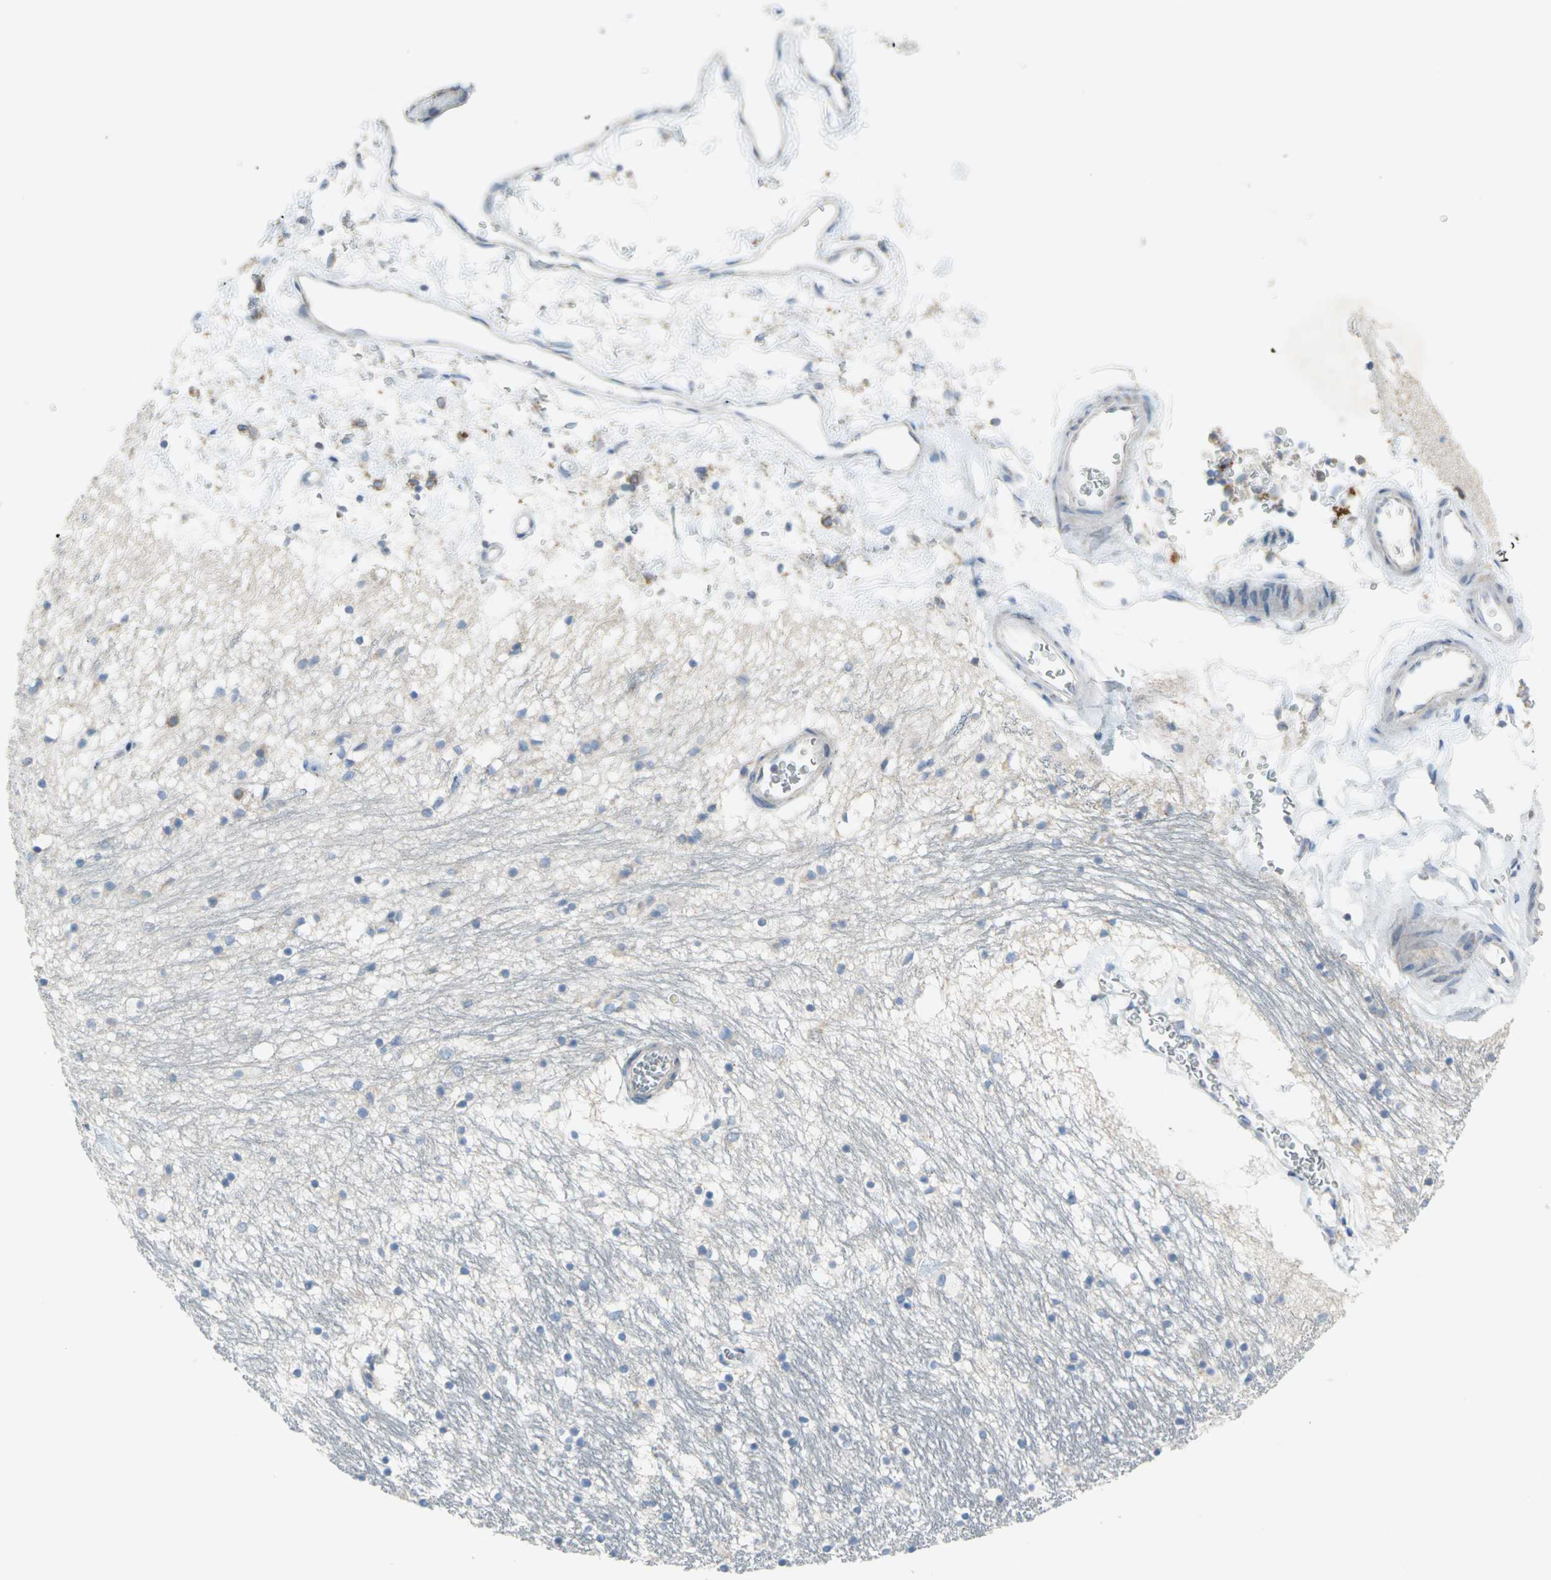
{"staining": {"intensity": "negative", "quantity": "none", "location": "none"}, "tissue": "hippocampus", "cell_type": "Glial cells", "image_type": "normal", "snomed": [{"axis": "morphology", "description": "Normal tissue, NOS"}, {"axis": "topography", "description": "Hippocampus"}], "caption": "A high-resolution micrograph shows IHC staining of unremarkable hippocampus, which displays no significant positivity in glial cells.", "gene": "SDF2L1", "patient": {"sex": "male", "age": 45}}